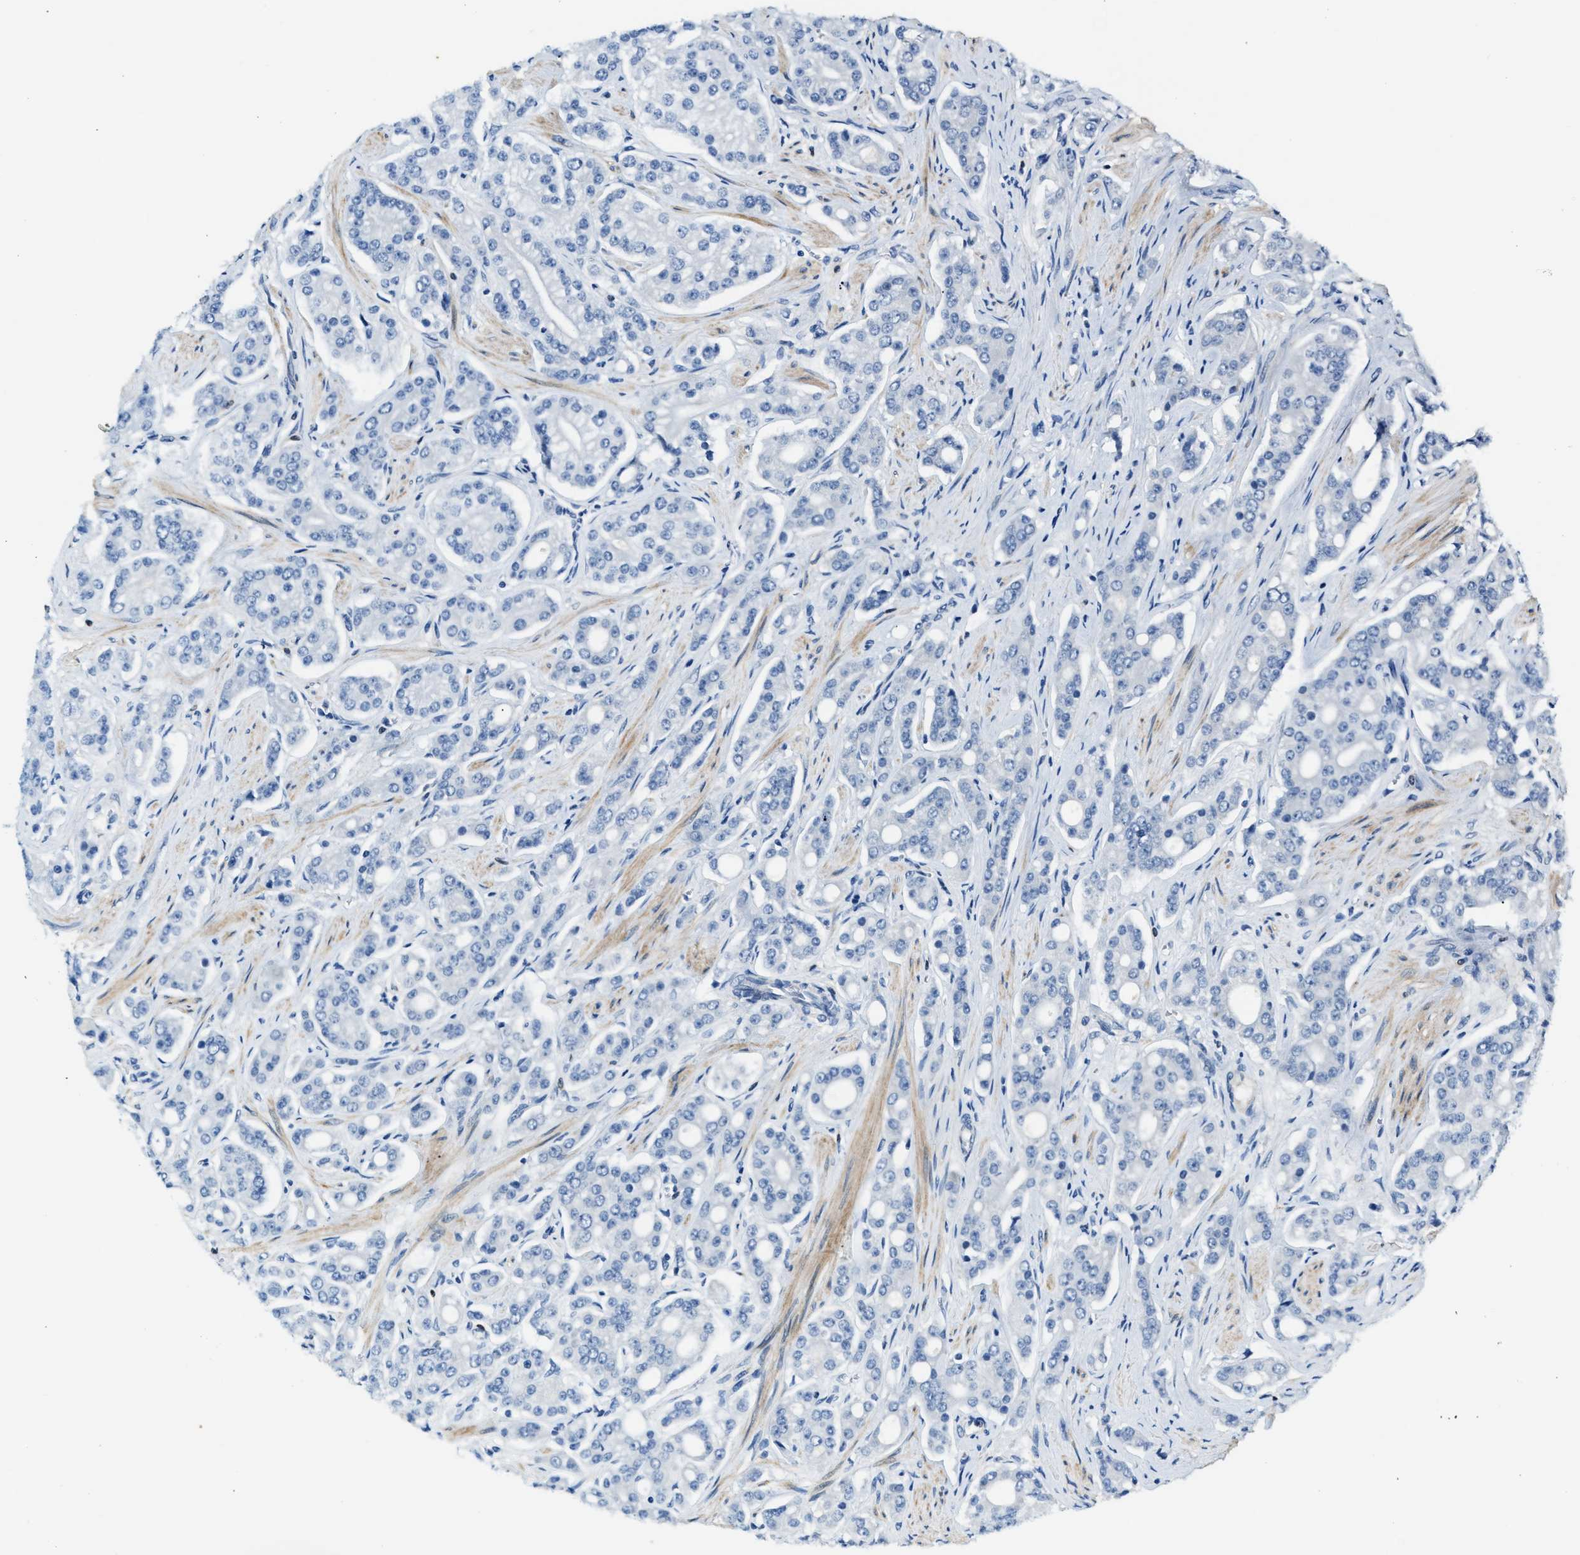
{"staining": {"intensity": "negative", "quantity": "none", "location": "none"}, "tissue": "prostate cancer", "cell_type": "Tumor cells", "image_type": "cancer", "snomed": [{"axis": "morphology", "description": "Adenocarcinoma, High grade"}, {"axis": "topography", "description": "Prostate"}], "caption": "There is no significant positivity in tumor cells of prostate cancer.", "gene": "EIF2AK2", "patient": {"sex": "male", "age": 71}}